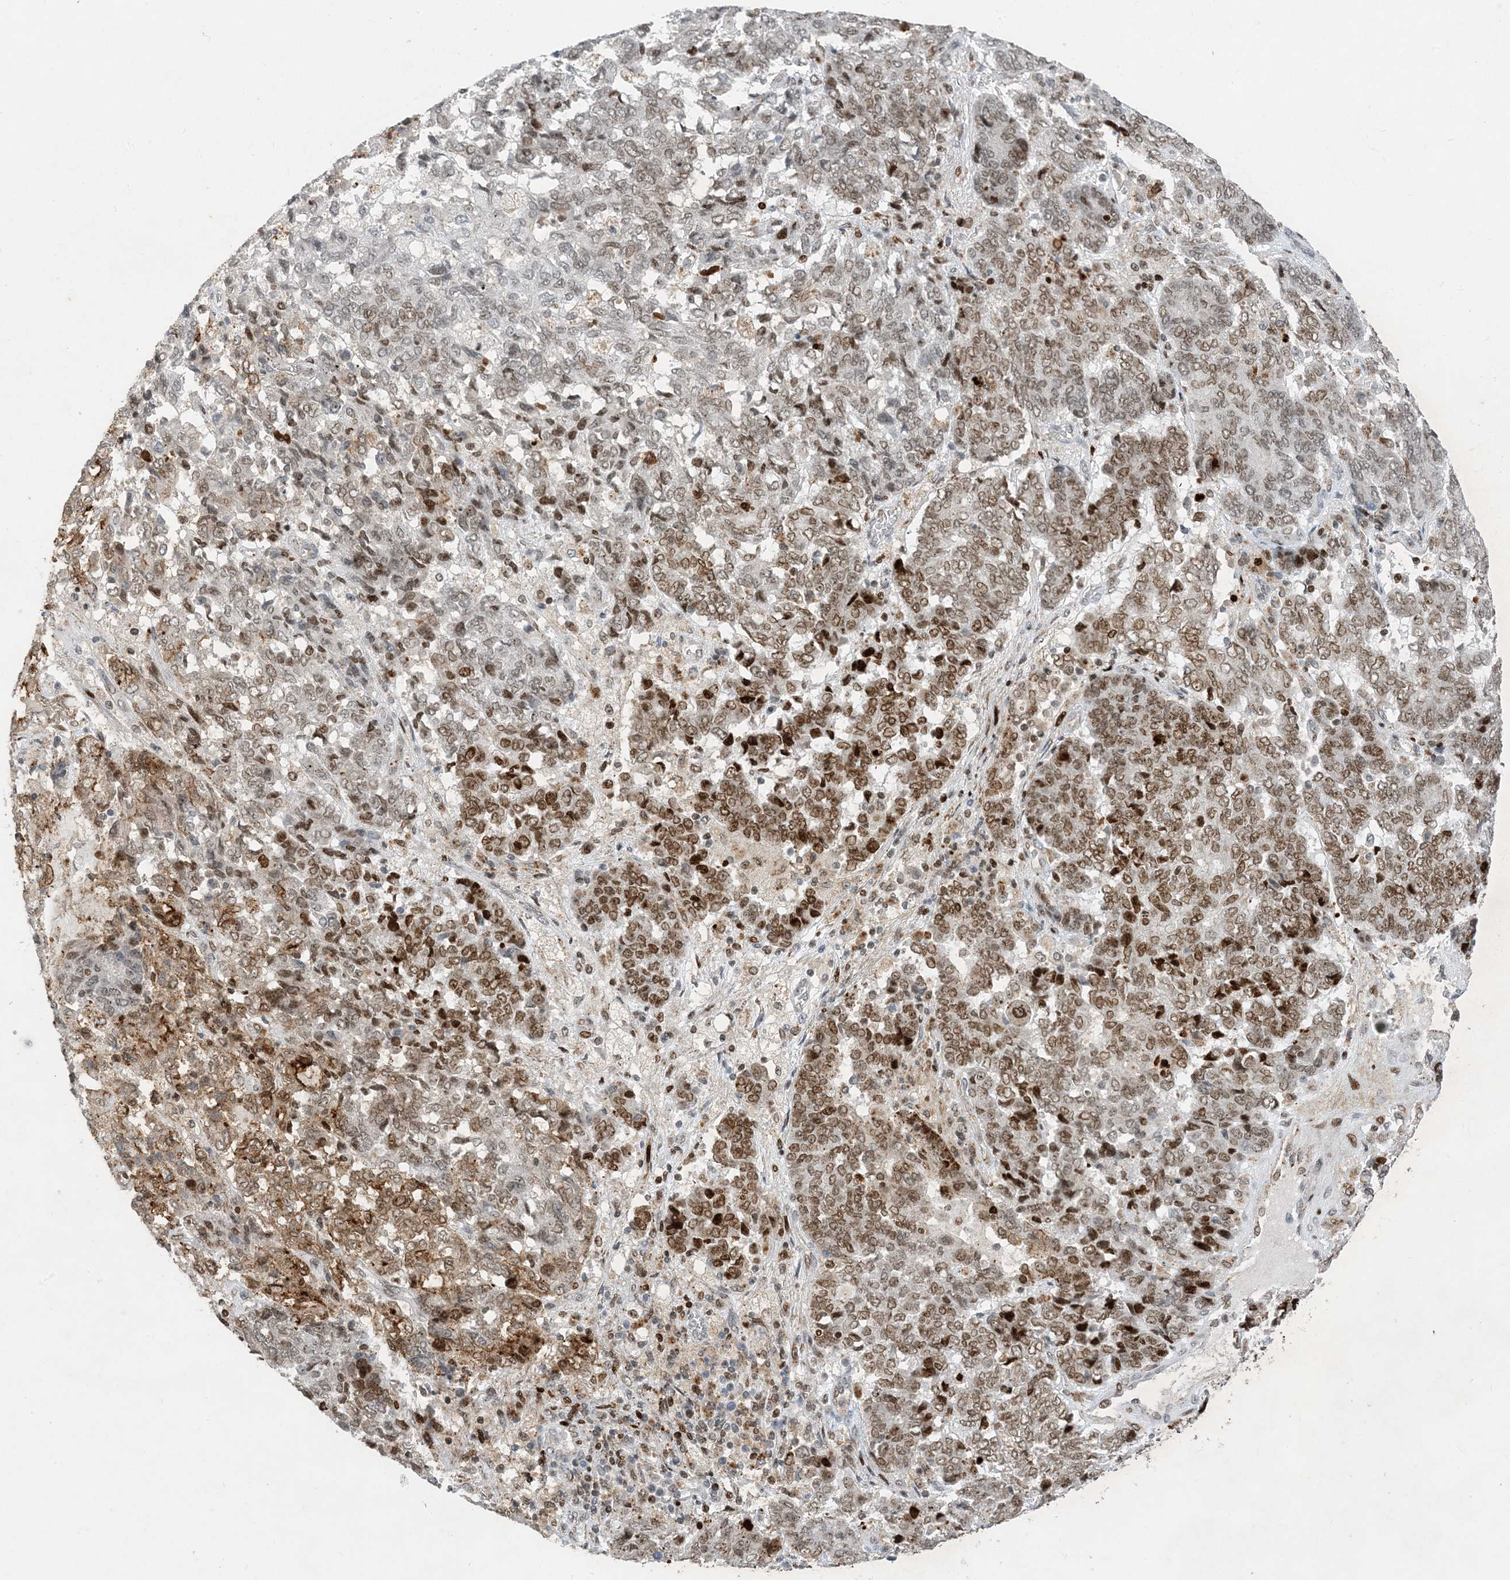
{"staining": {"intensity": "moderate", "quantity": "25%-75%", "location": "nuclear"}, "tissue": "endometrial cancer", "cell_type": "Tumor cells", "image_type": "cancer", "snomed": [{"axis": "morphology", "description": "Adenocarcinoma, NOS"}, {"axis": "topography", "description": "Endometrium"}], "caption": "An image showing moderate nuclear expression in approximately 25%-75% of tumor cells in adenocarcinoma (endometrial), as visualized by brown immunohistochemical staining.", "gene": "SLC25A53", "patient": {"sex": "female", "age": 80}}